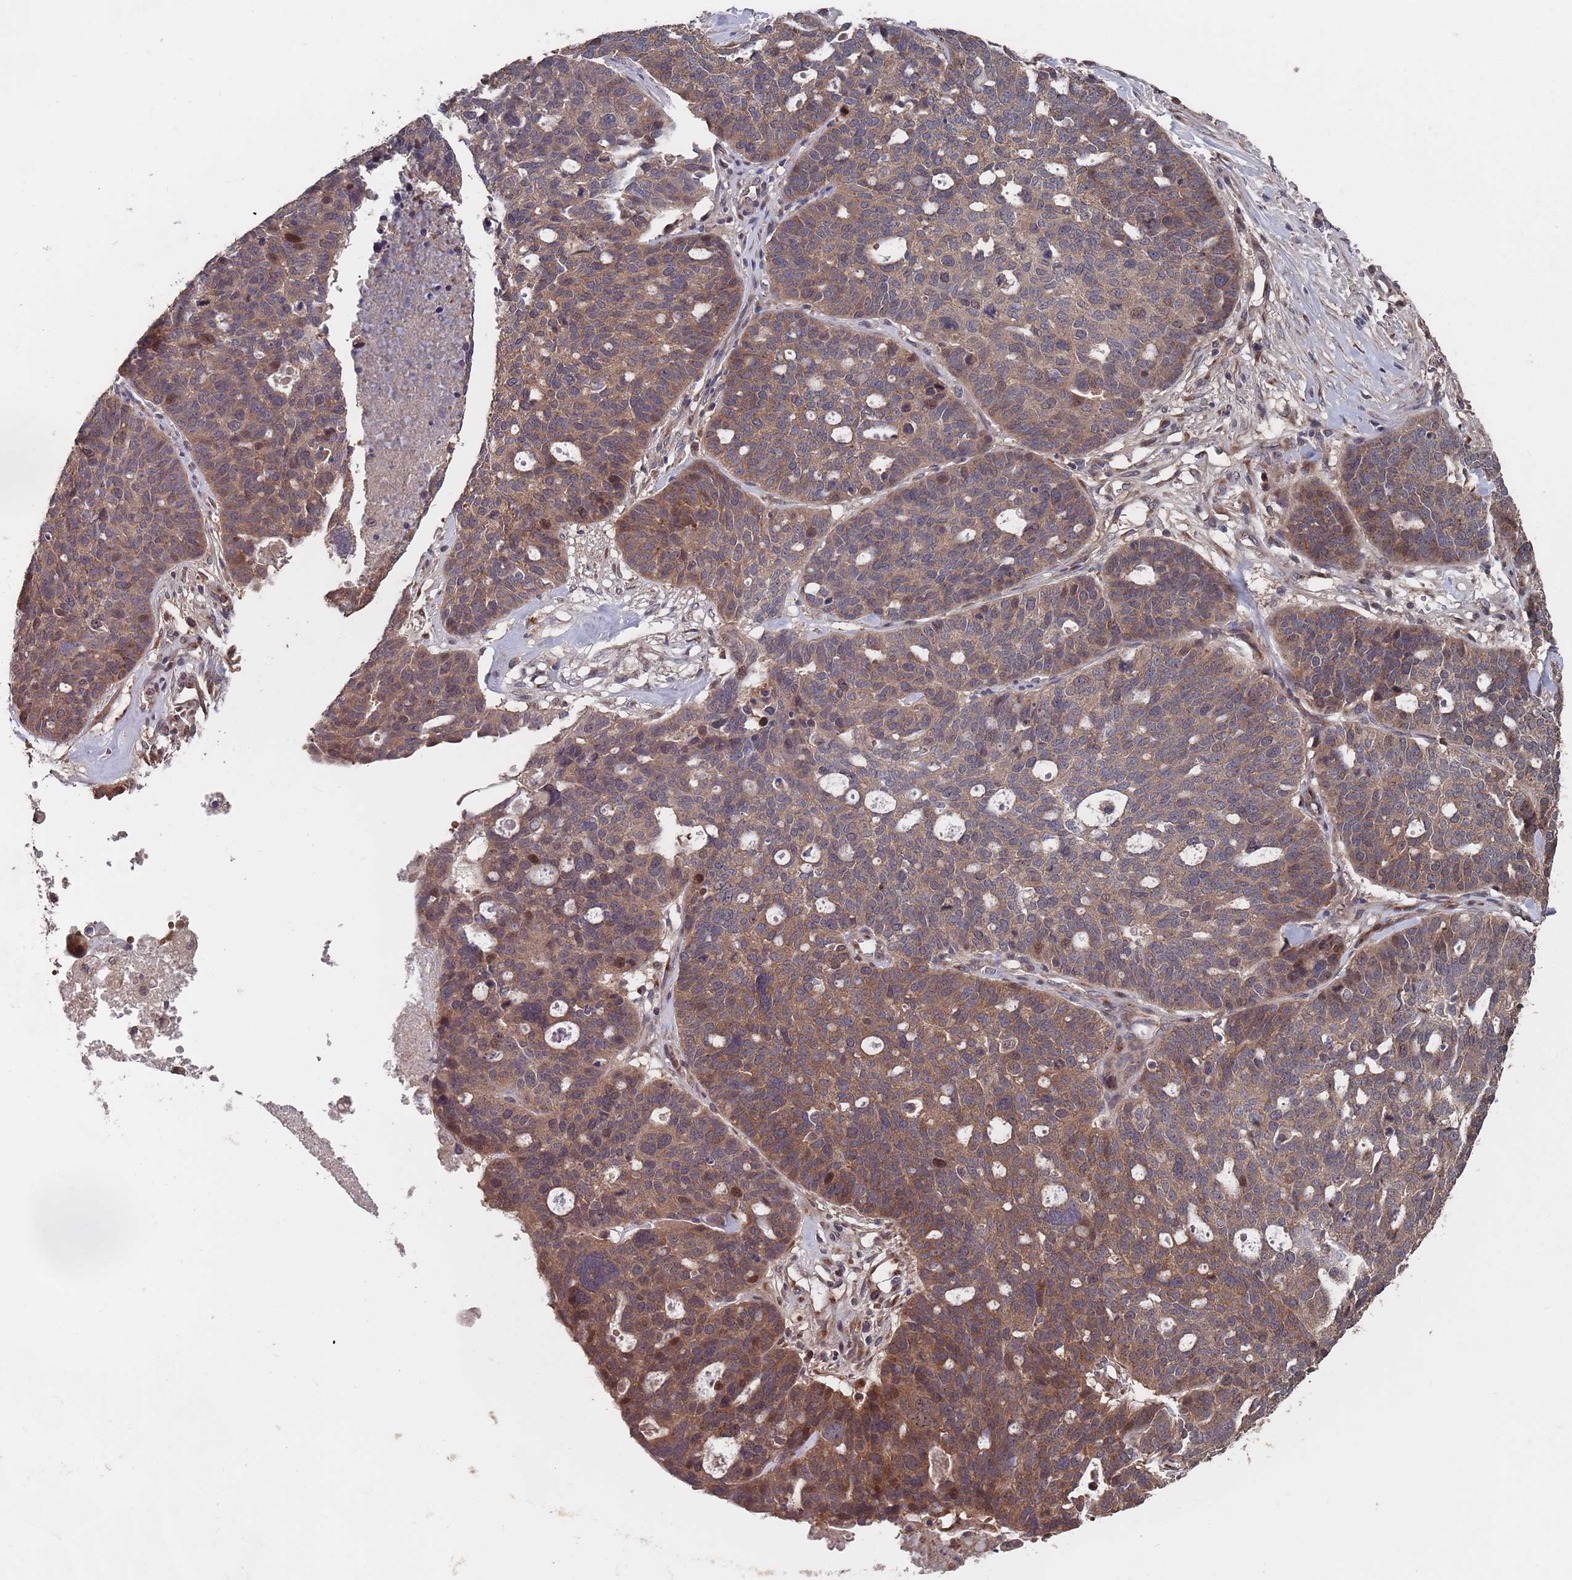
{"staining": {"intensity": "moderate", "quantity": "25%-75%", "location": "cytoplasmic/membranous"}, "tissue": "ovarian cancer", "cell_type": "Tumor cells", "image_type": "cancer", "snomed": [{"axis": "morphology", "description": "Cystadenocarcinoma, serous, NOS"}, {"axis": "topography", "description": "Ovary"}], "caption": "High-magnification brightfield microscopy of ovarian cancer stained with DAB (brown) and counterstained with hematoxylin (blue). tumor cells exhibit moderate cytoplasmic/membranous positivity is appreciated in approximately25%-75% of cells.", "gene": "UNC45A", "patient": {"sex": "female", "age": 59}}